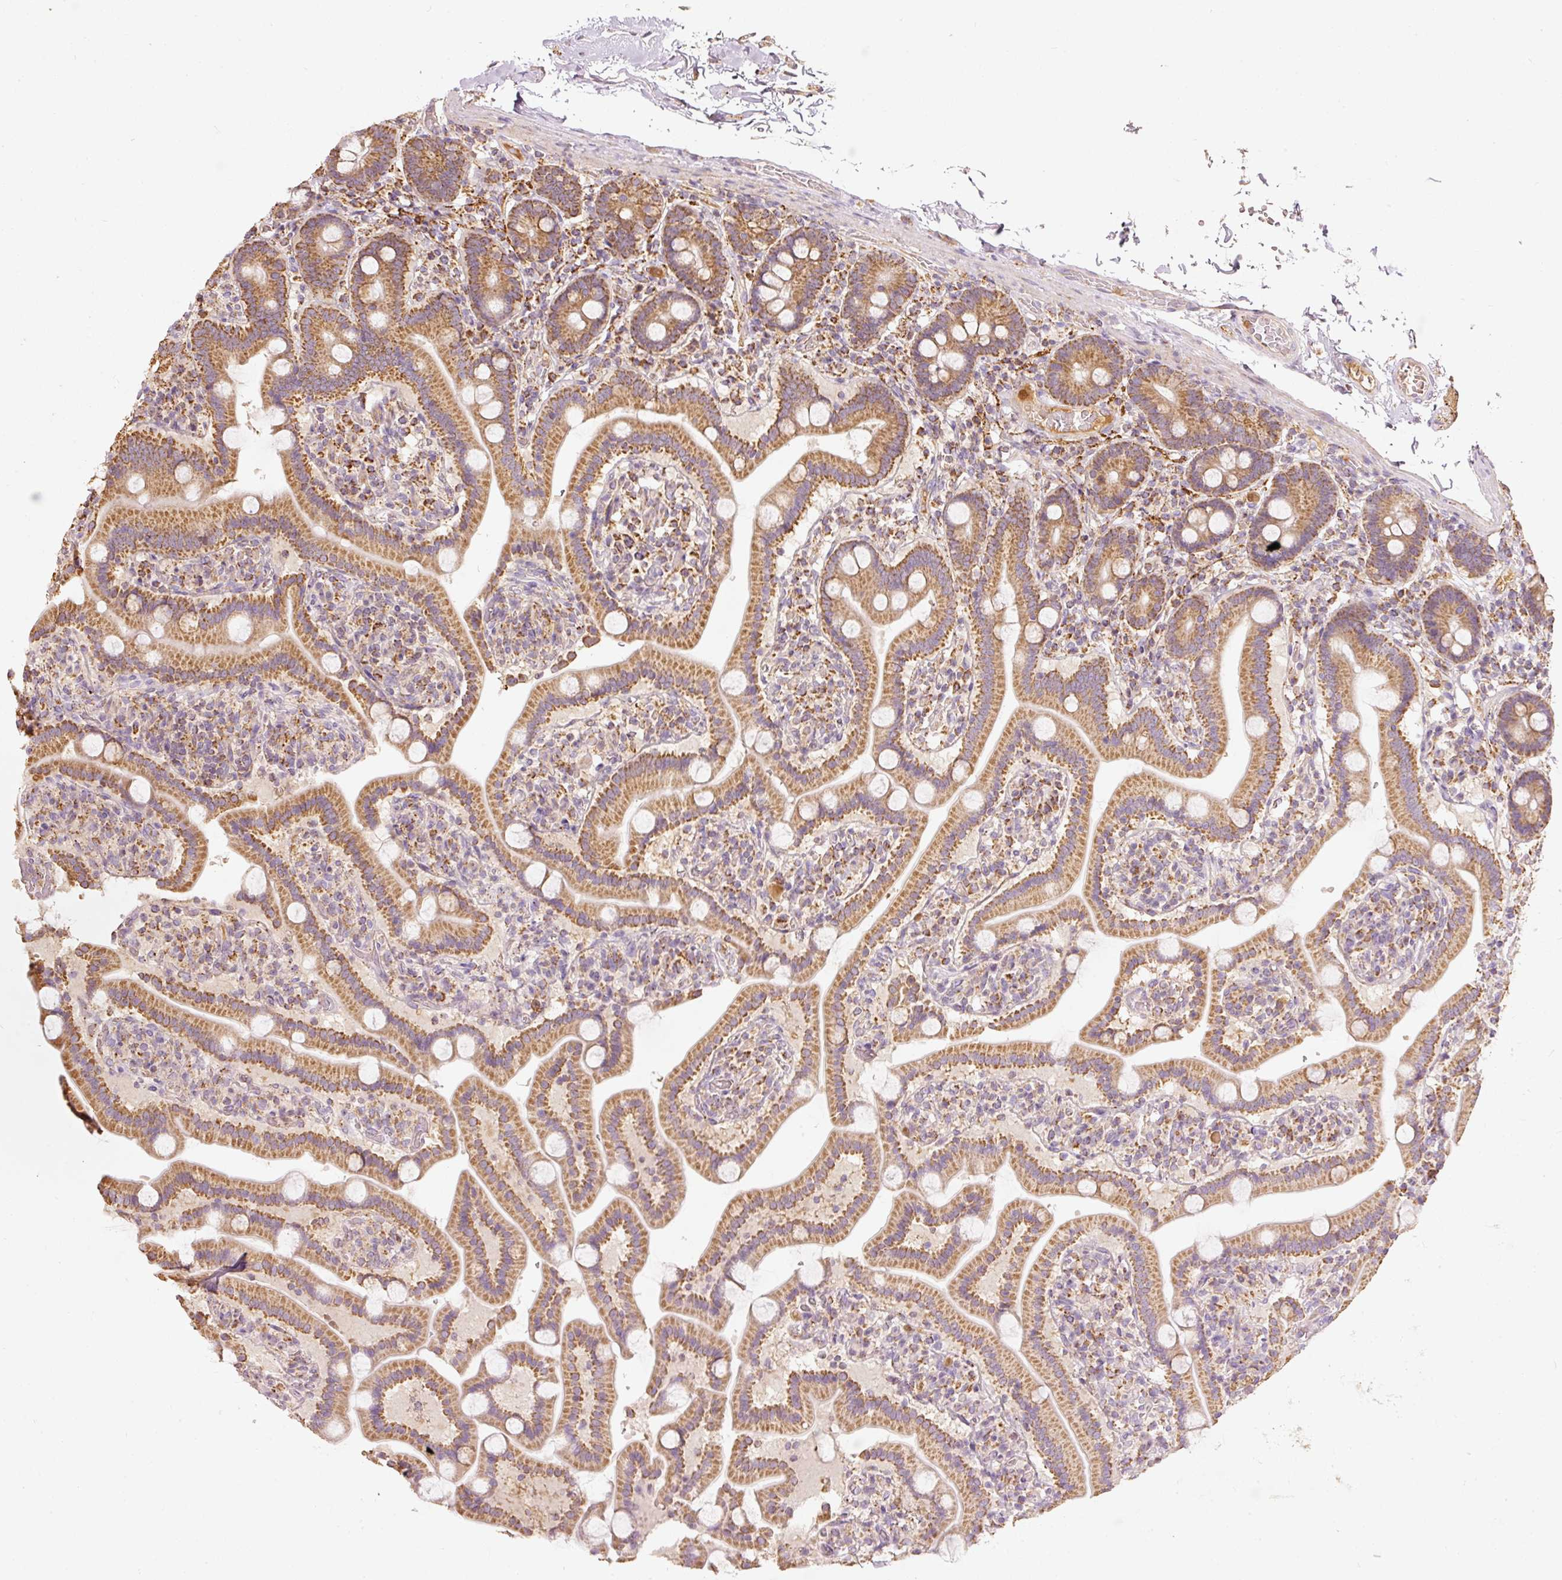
{"staining": {"intensity": "moderate", "quantity": ">75%", "location": "cytoplasmic/membranous"}, "tissue": "duodenum", "cell_type": "Glandular cells", "image_type": "normal", "snomed": [{"axis": "morphology", "description": "Normal tissue, NOS"}, {"axis": "topography", "description": "Duodenum"}], "caption": "Benign duodenum was stained to show a protein in brown. There is medium levels of moderate cytoplasmic/membranous staining in about >75% of glandular cells. The staining was performed using DAB (3,3'-diaminobenzidine) to visualize the protein expression in brown, while the nuclei were stained in blue with hematoxylin (Magnification: 20x).", "gene": "PSENEN", "patient": {"sex": "male", "age": 55}}